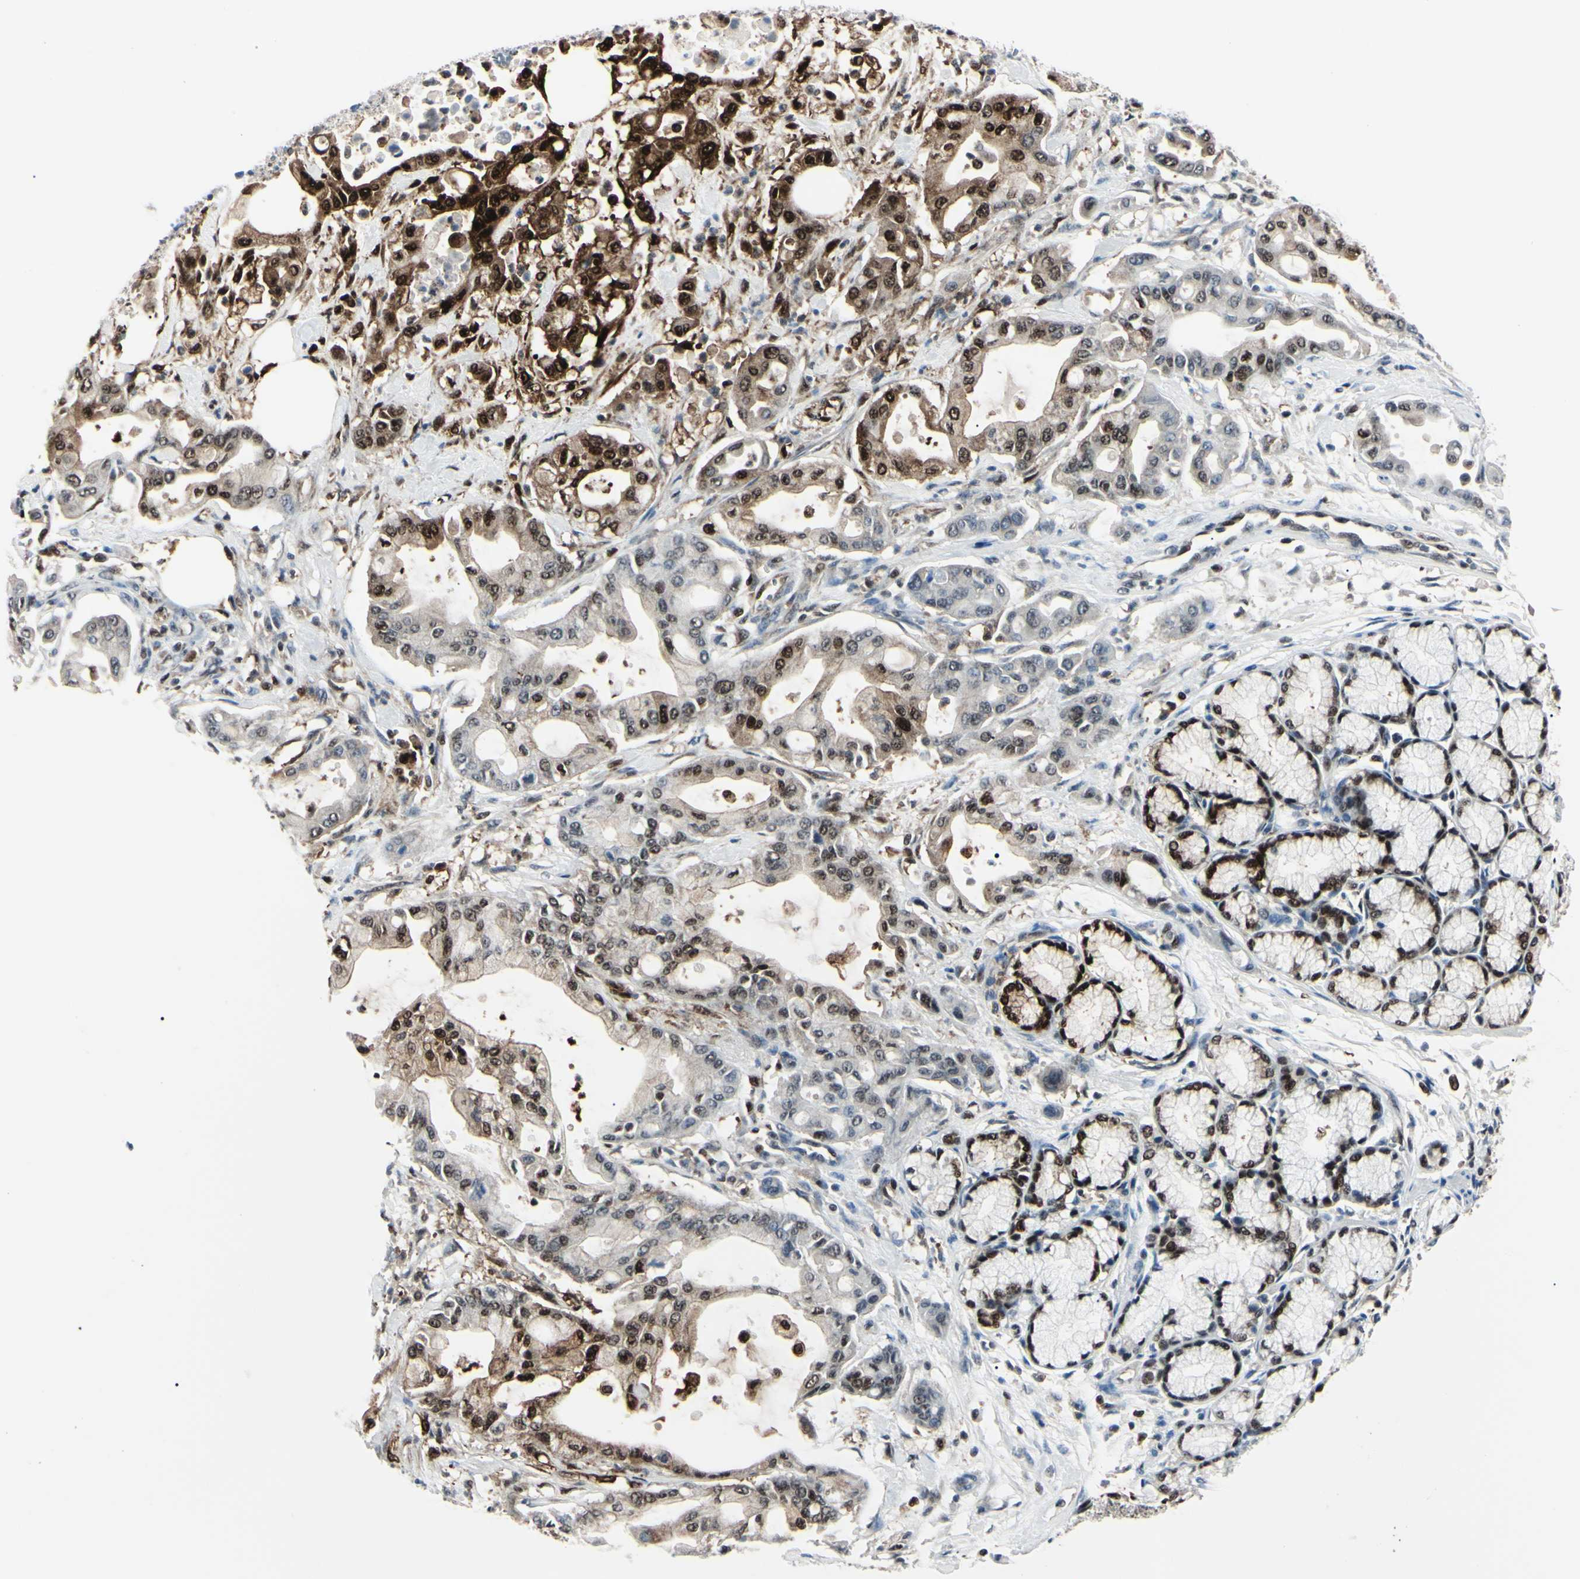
{"staining": {"intensity": "strong", "quantity": "25%-75%", "location": "cytoplasmic/membranous,nuclear"}, "tissue": "pancreatic cancer", "cell_type": "Tumor cells", "image_type": "cancer", "snomed": [{"axis": "morphology", "description": "Adenocarcinoma, NOS"}, {"axis": "morphology", "description": "Adenocarcinoma, metastatic, NOS"}, {"axis": "topography", "description": "Lymph node"}, {"axis": "topography", "description": "Pancreas"}, {"axis": "topography", "description": "Duodenum"}], "caption": "High-magnification brightfield microscopy of pancreatic adenocarcinoma stained with DAB (brown) and counterstained with hematoxylin (blue). tumor cells exhibit strong cytoplasmic/membranous and nuclear staining is identified in about25%-75% of cells.", "gene": "PGK1", "patient": {"sex": "female", "age": 64}}